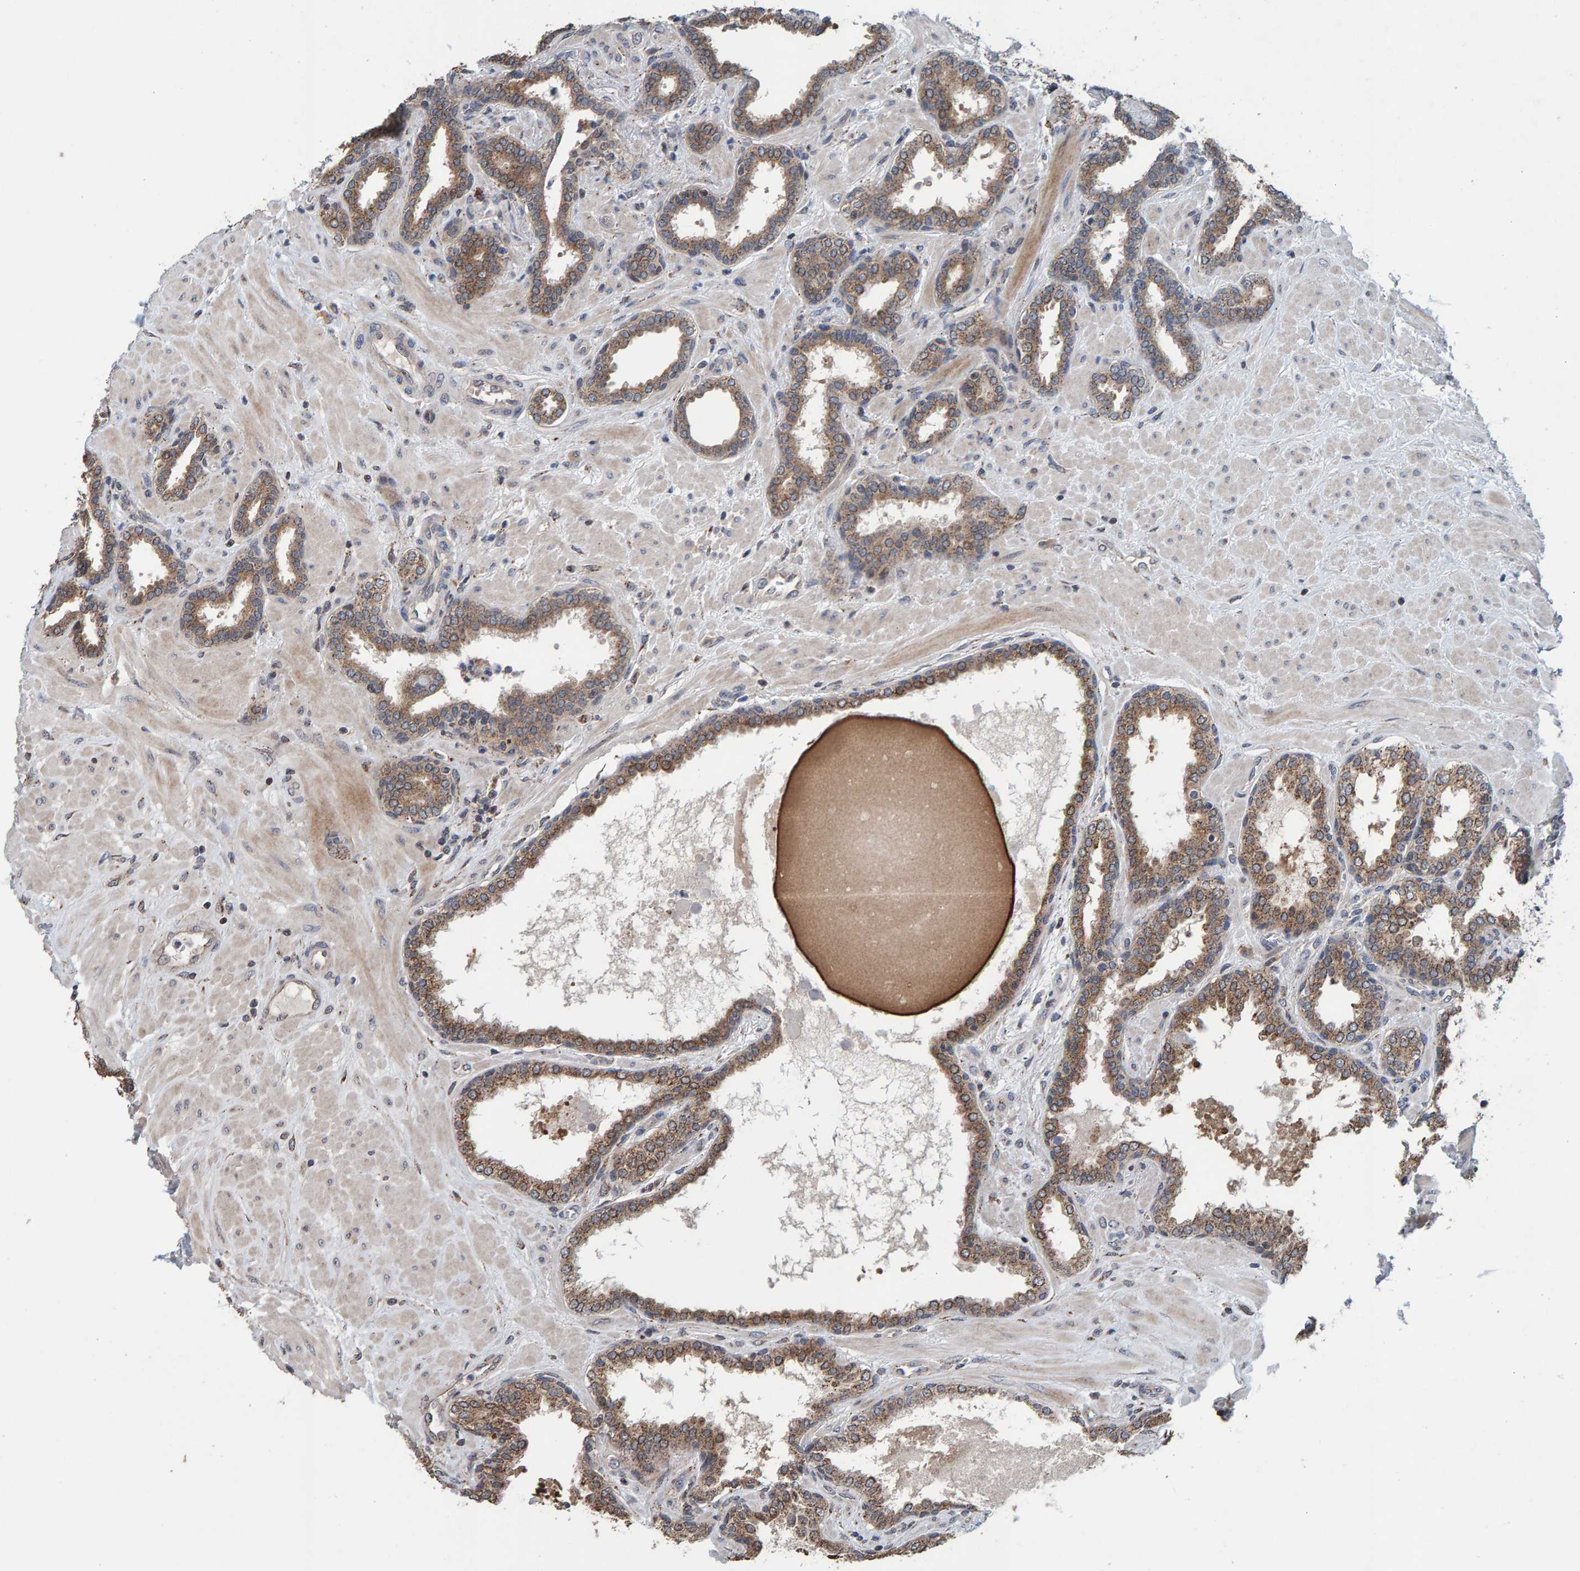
{"staining": {"intensity": "moderate", "quantity": ">75%", "location": "cytoplasmic/membranous"}, "tissue": "prostate", "cell_type": "Glandular cells", "image_type": "normal", "snomed": [{"axis": "morphology", "description": "Normal tissue, NOS"}, {"axis": "topography", "description": "Prostate"}], "caption": "A histopathology image of human prostate stained for a protein exhibits moderate cytoplasmic/membranous brown staining in glandular cells. The protein is stained brown, and the nuclei are stained in blue (DAB (3,3'-diaminobenzidine) IHC with brightfield microscopy, high magnification).", "gene": "CCDC25", "patient": {"sex": "male", "age": 51}}